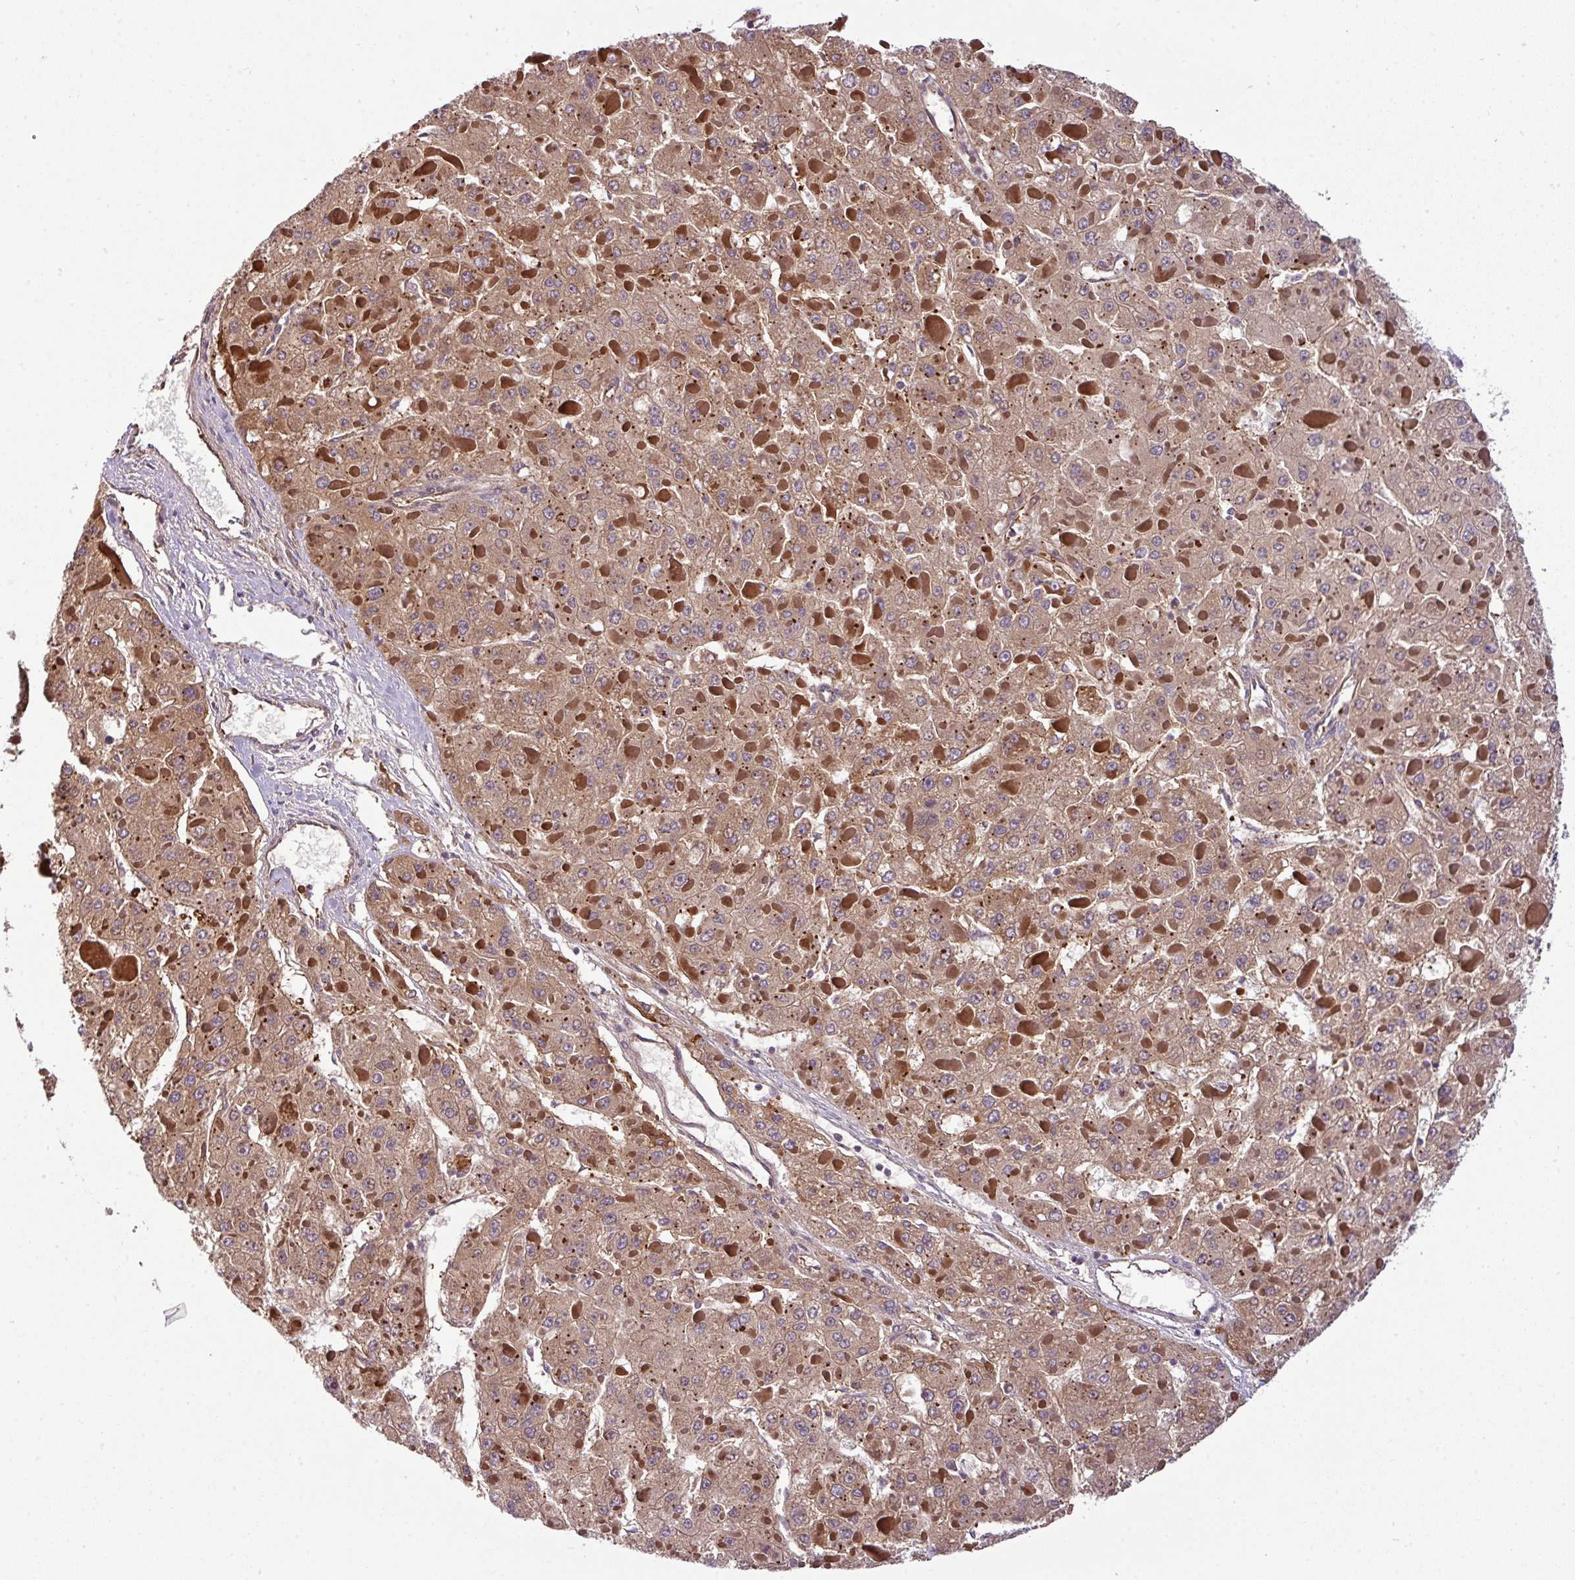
{"staining": {"intensity": "moderate", "quantity": ">75%", "location": "cytoplasmic/membranous"}, "tissue": "liver cancer", "cell_type": "Tumor cells", "image_type": "cancer", "snomed": [{"axis": "morphology", "description": "Carcinoma, Hepatocellular, NOS"}, {"axis": "topography", "description": "Liver"}], "caption": "Protein expression analysis of hepatocellular carcinoma (liver) demonstrates moderate cytoplasmic/membranous expression in about >75% of tumor cells. (DAB (3,3'-diaminobenzidine) = brown stain, brightfield microscopy at high magnification).", "gene": "PRELID3B", "patient": {"sex": "female", "age": 73}}